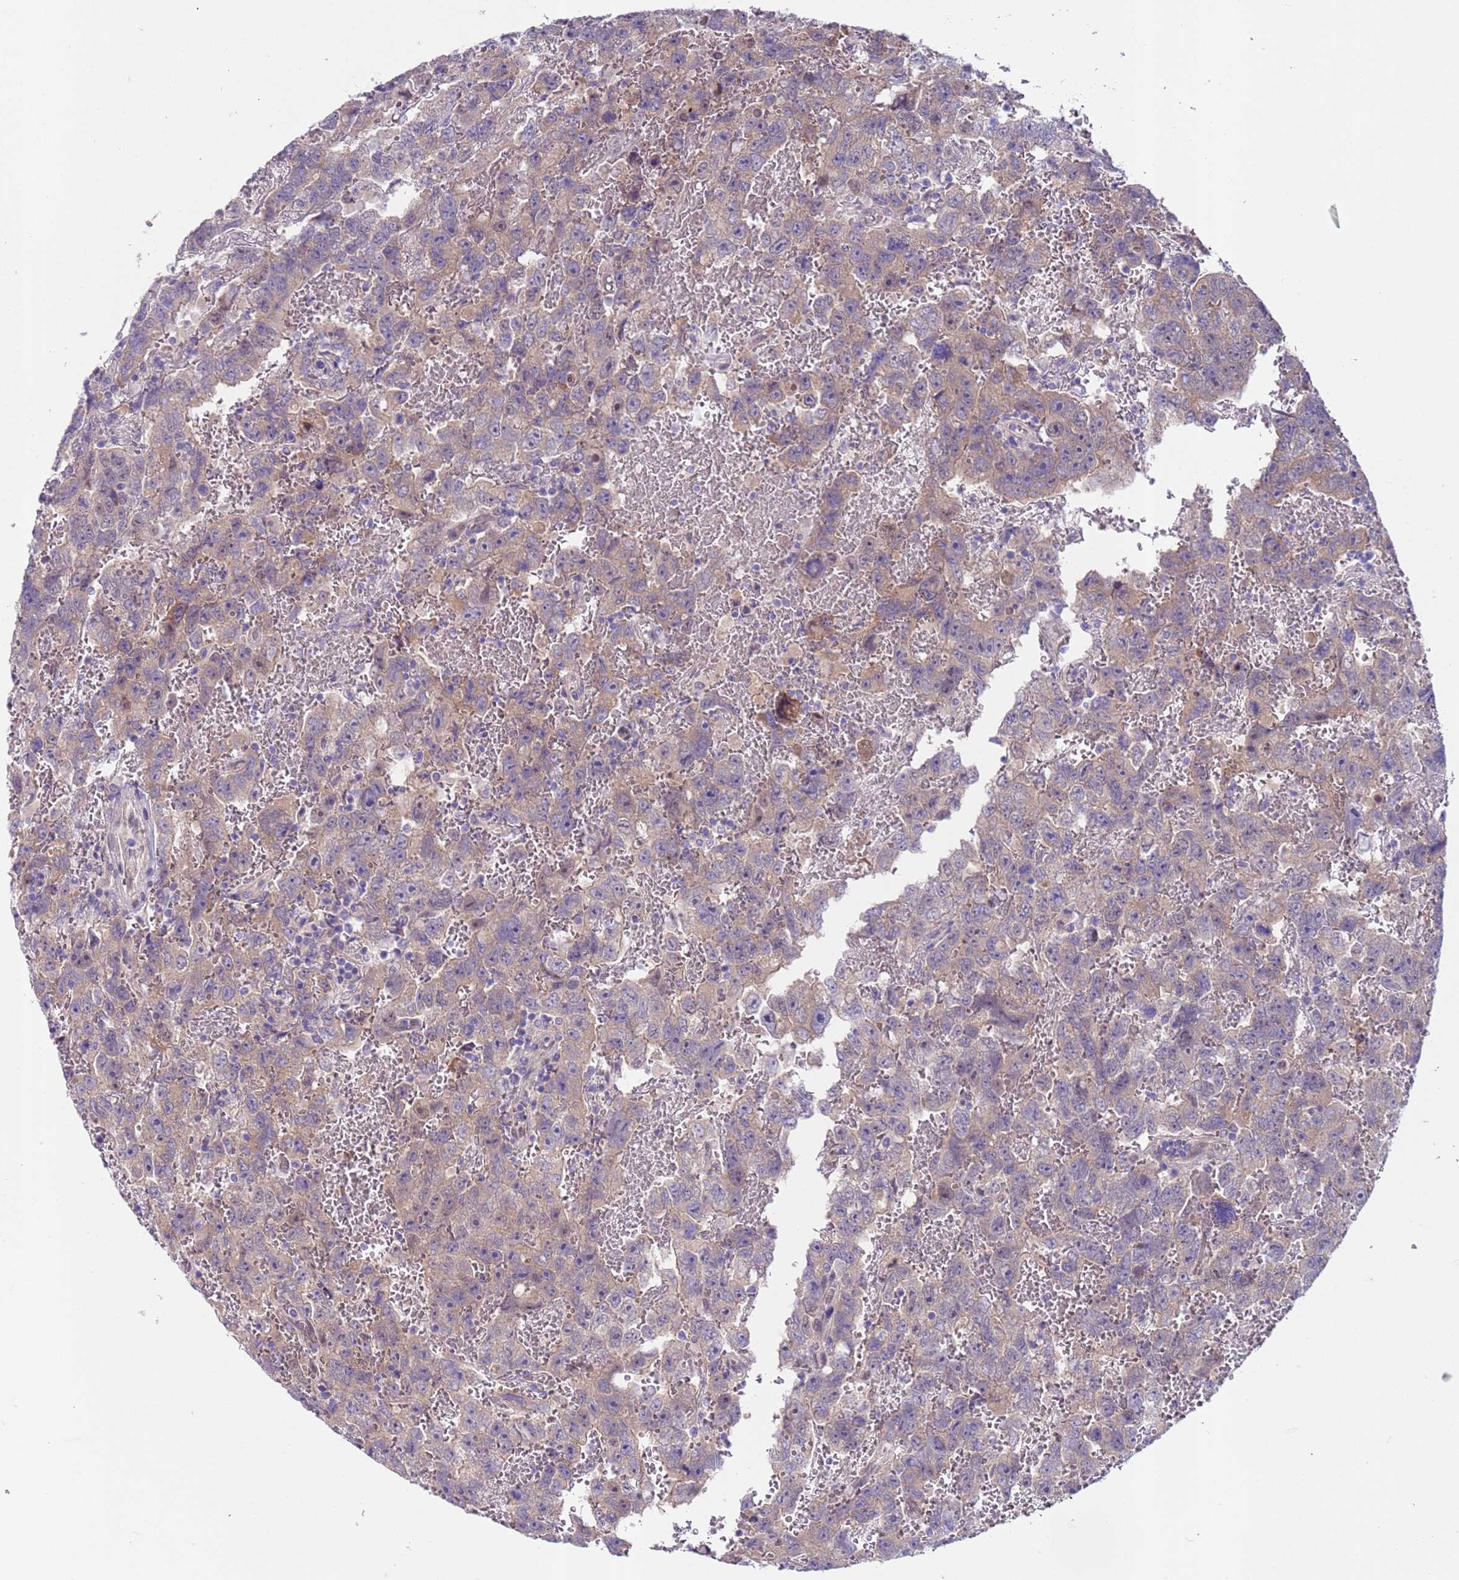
{"staining": {"intensity": "weak", "quantity": "25%-75%", "location": "cytoplasmic/membranous,nuclear"}, "tissue": "testis cancer", "cell_type": "Tumor cells", "image_type": "cancer", "snomed": [{"axis": "morphology", "description": "Carcinoma, Embryonal, NOS"}, {"axis": "topography", "description": "Testis"}], "caption": "Immunohistochemistry (IHC) (DAB (3,3'-diaminobenzidine)) staining of testis cancer (embryonal carcinoma) shows weak cytoplasmic/membranous and nuclear protein staining in about 25%-75% of tumor cells. (Stains: DAB (3,3'-diaminobenzidine) in brown, nuclei in blue, Microscopy: brightfield microscopy at high magnification).", "gene": "TRMT10A", "patient": {"sex": "male", "age": 45}}